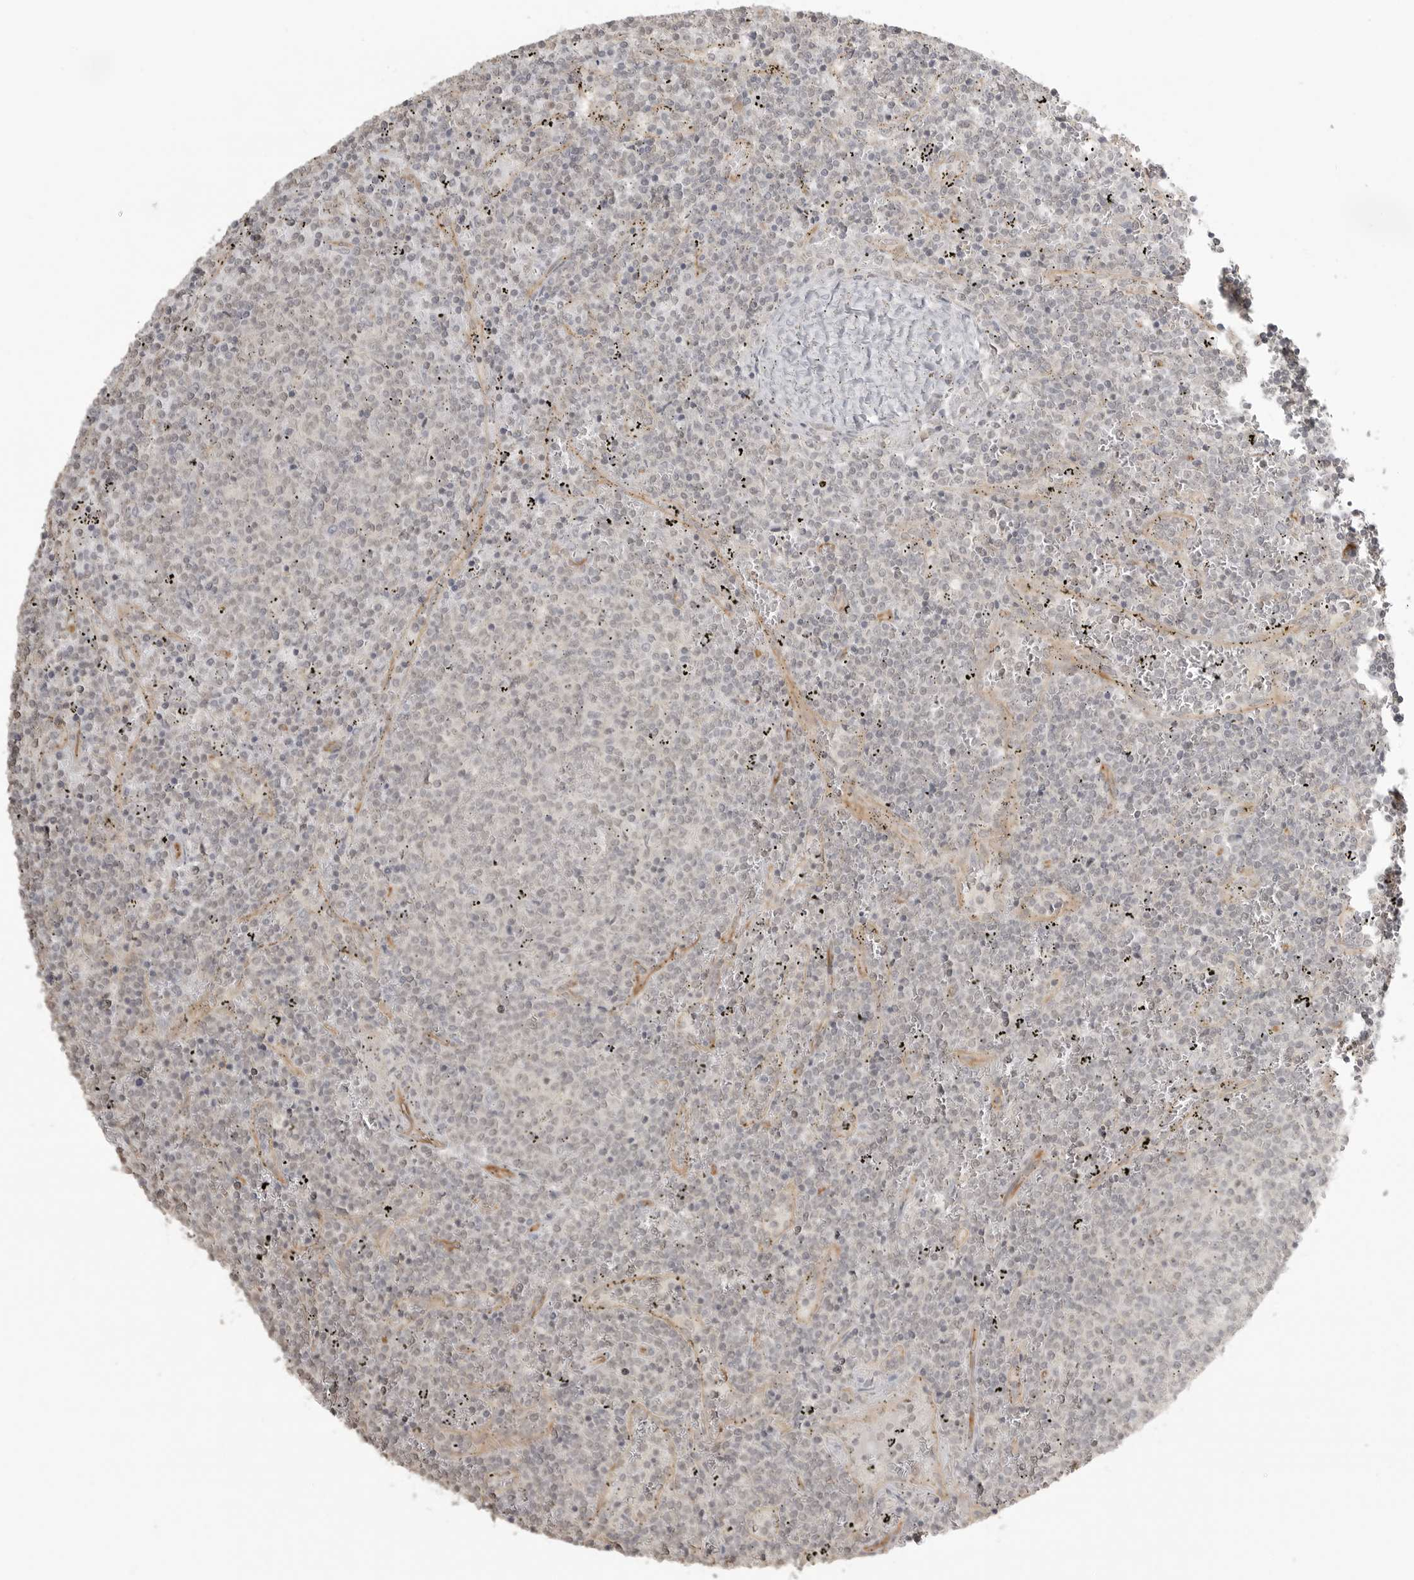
{"staining": {"intensity": "negative", "quantity": "none", "location": "none"}, "tissue": "lymphoma", "cell_type": "Tumor cells", "image_type": "cancer", "snomed": [{"axis": "morphology", "description": "Malignant lymphoma, non-Hodgkin's type, Low grade"}, {"axis": "topography", "description": "Spleen"}], "caption": "IHC image of human lymphoma stained for a protein (brown), which shows no expression in tumor cells.", "gene": "SMG8", "patient": {"sex": "female", "age": 50}}